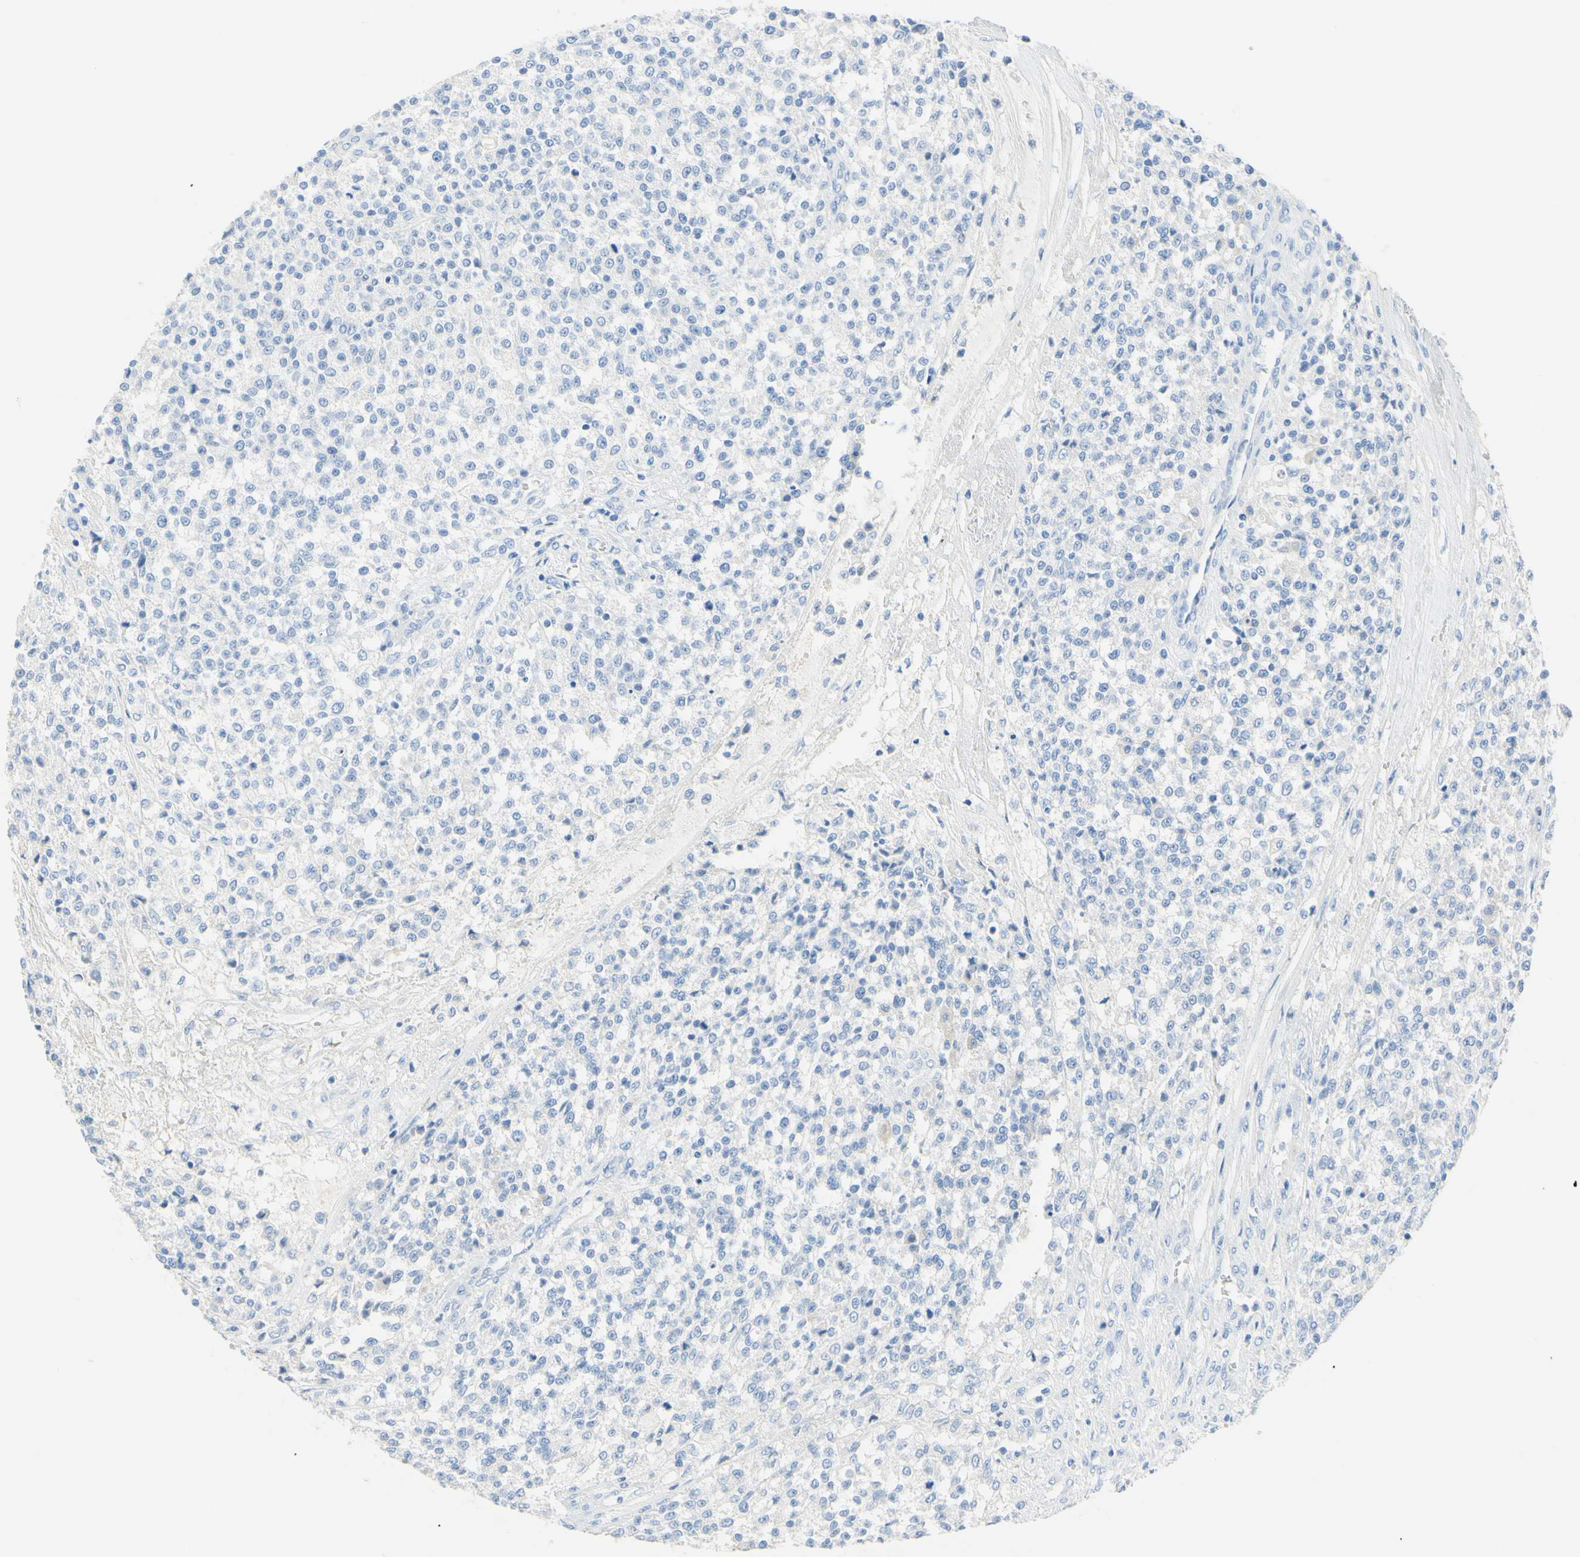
{"staining": {"intensity": "negative", "quantity": "none", "location": "none"}, "tissue": "testis cancer", "cell_type": "Tumor cells", "image_type": "cancer", "snomed": [{"axis": "morphology", "description": "Seminoma, NOS"}, {"axis": "topography", "description": "Testis"}], "caption": "High power microscopy histopathology image of an immunohistochemistry photomicrograph of seminoma (testis), revealing no significant expression in tumor cells.", "gene": "IL6ST", "patient": {"sex": "male", "age": 59}}